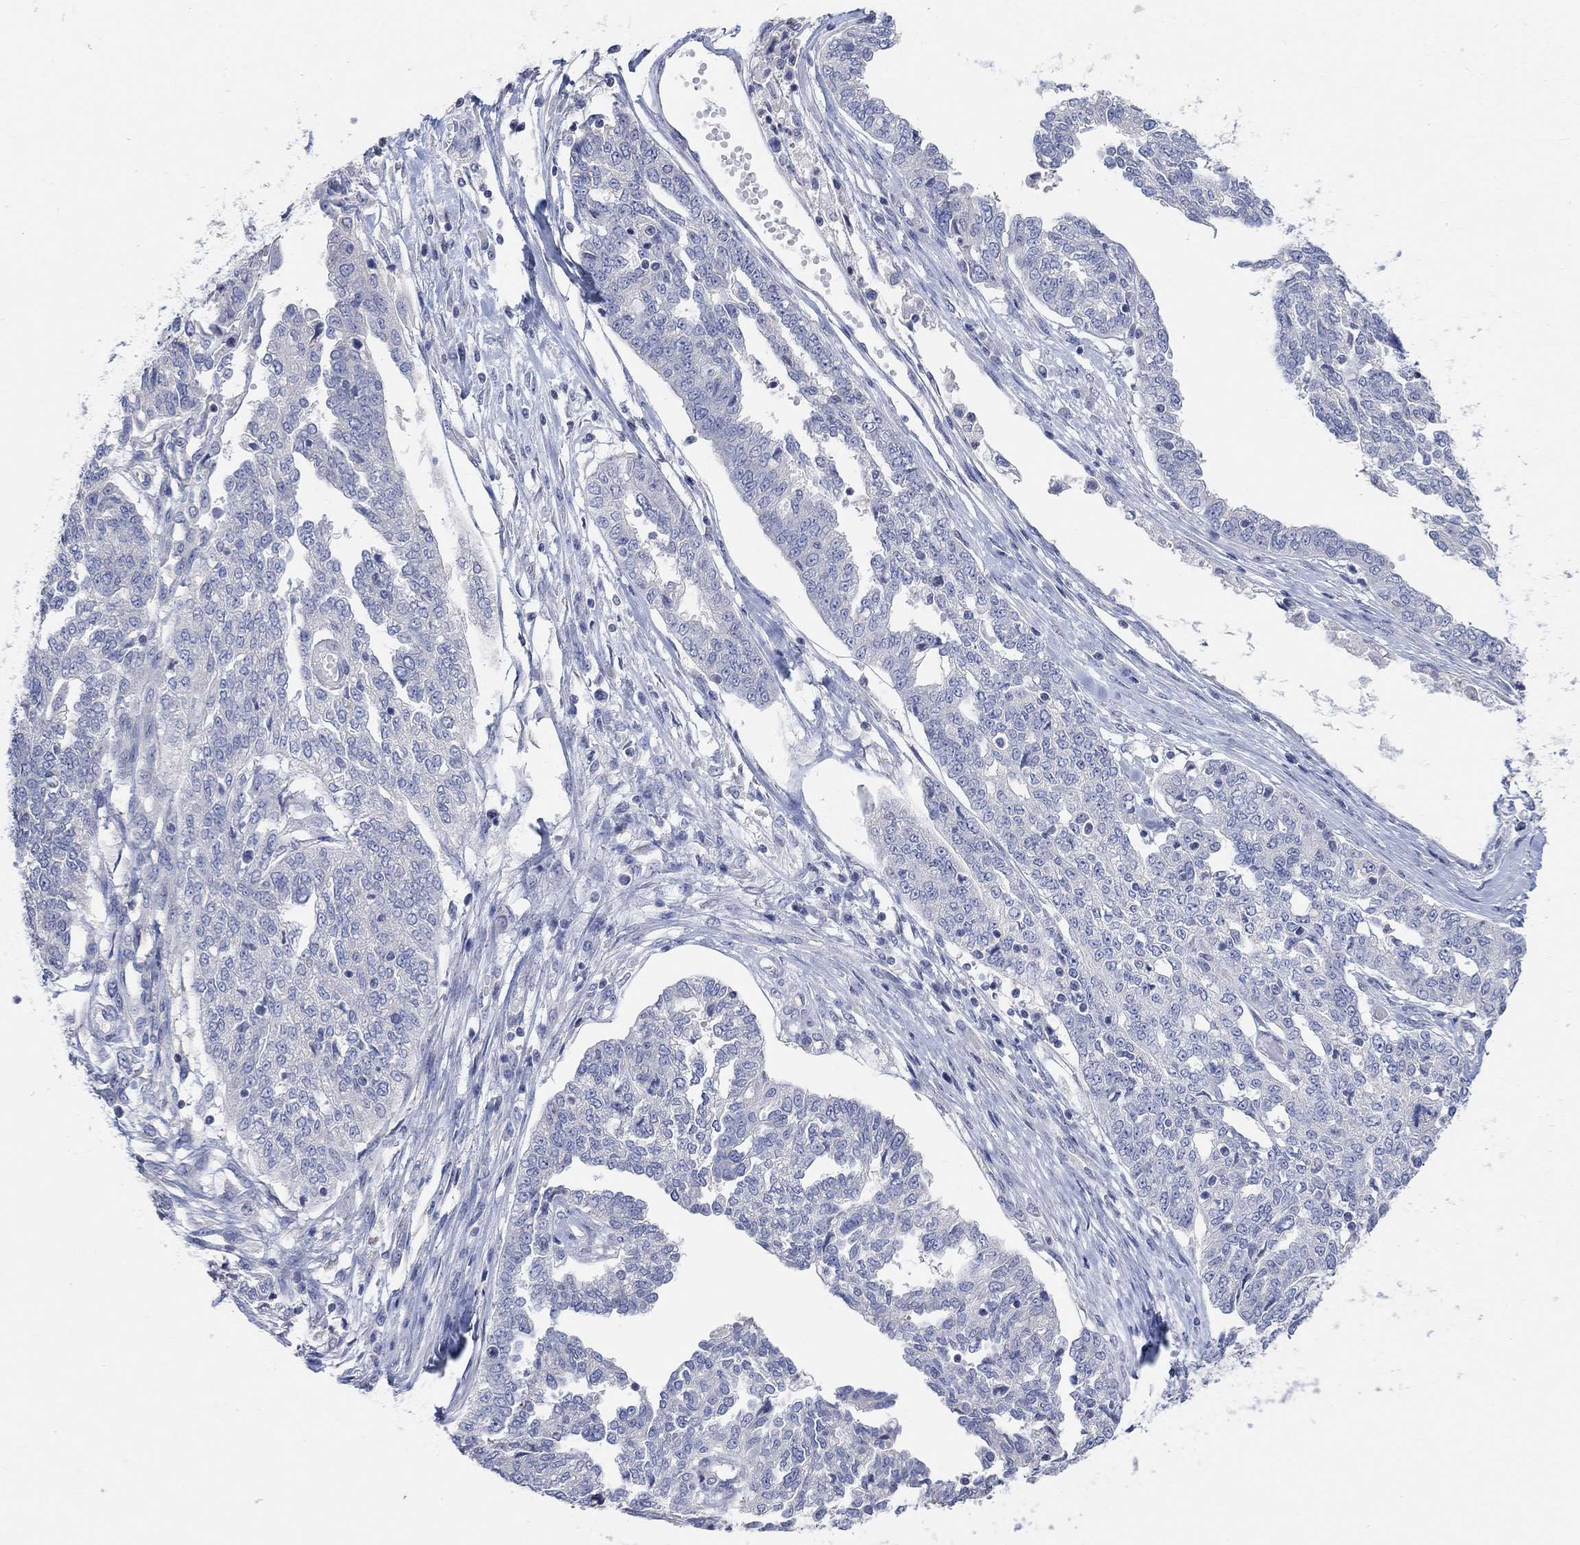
{"staining": {"intensity": "negative", "quantity": "none", "location": "none"}, "tissue": "ovarian cancer", "cell_type": "Tumor cells", "image_type": "cancer", "snomed": [{"axis": "morphology", "description": "Cystadenocarcinoma, serous, NOS"}, {"axis": "topography", "description": "Ovary"}], "caption": "A high-resolution image shows immunohistochemistry (IHC) staining of ovarian cancer, which shows no significant expression in tumor cells.", "gene": "NLRP14", "patient": {"sex": "female", "age": 67}}